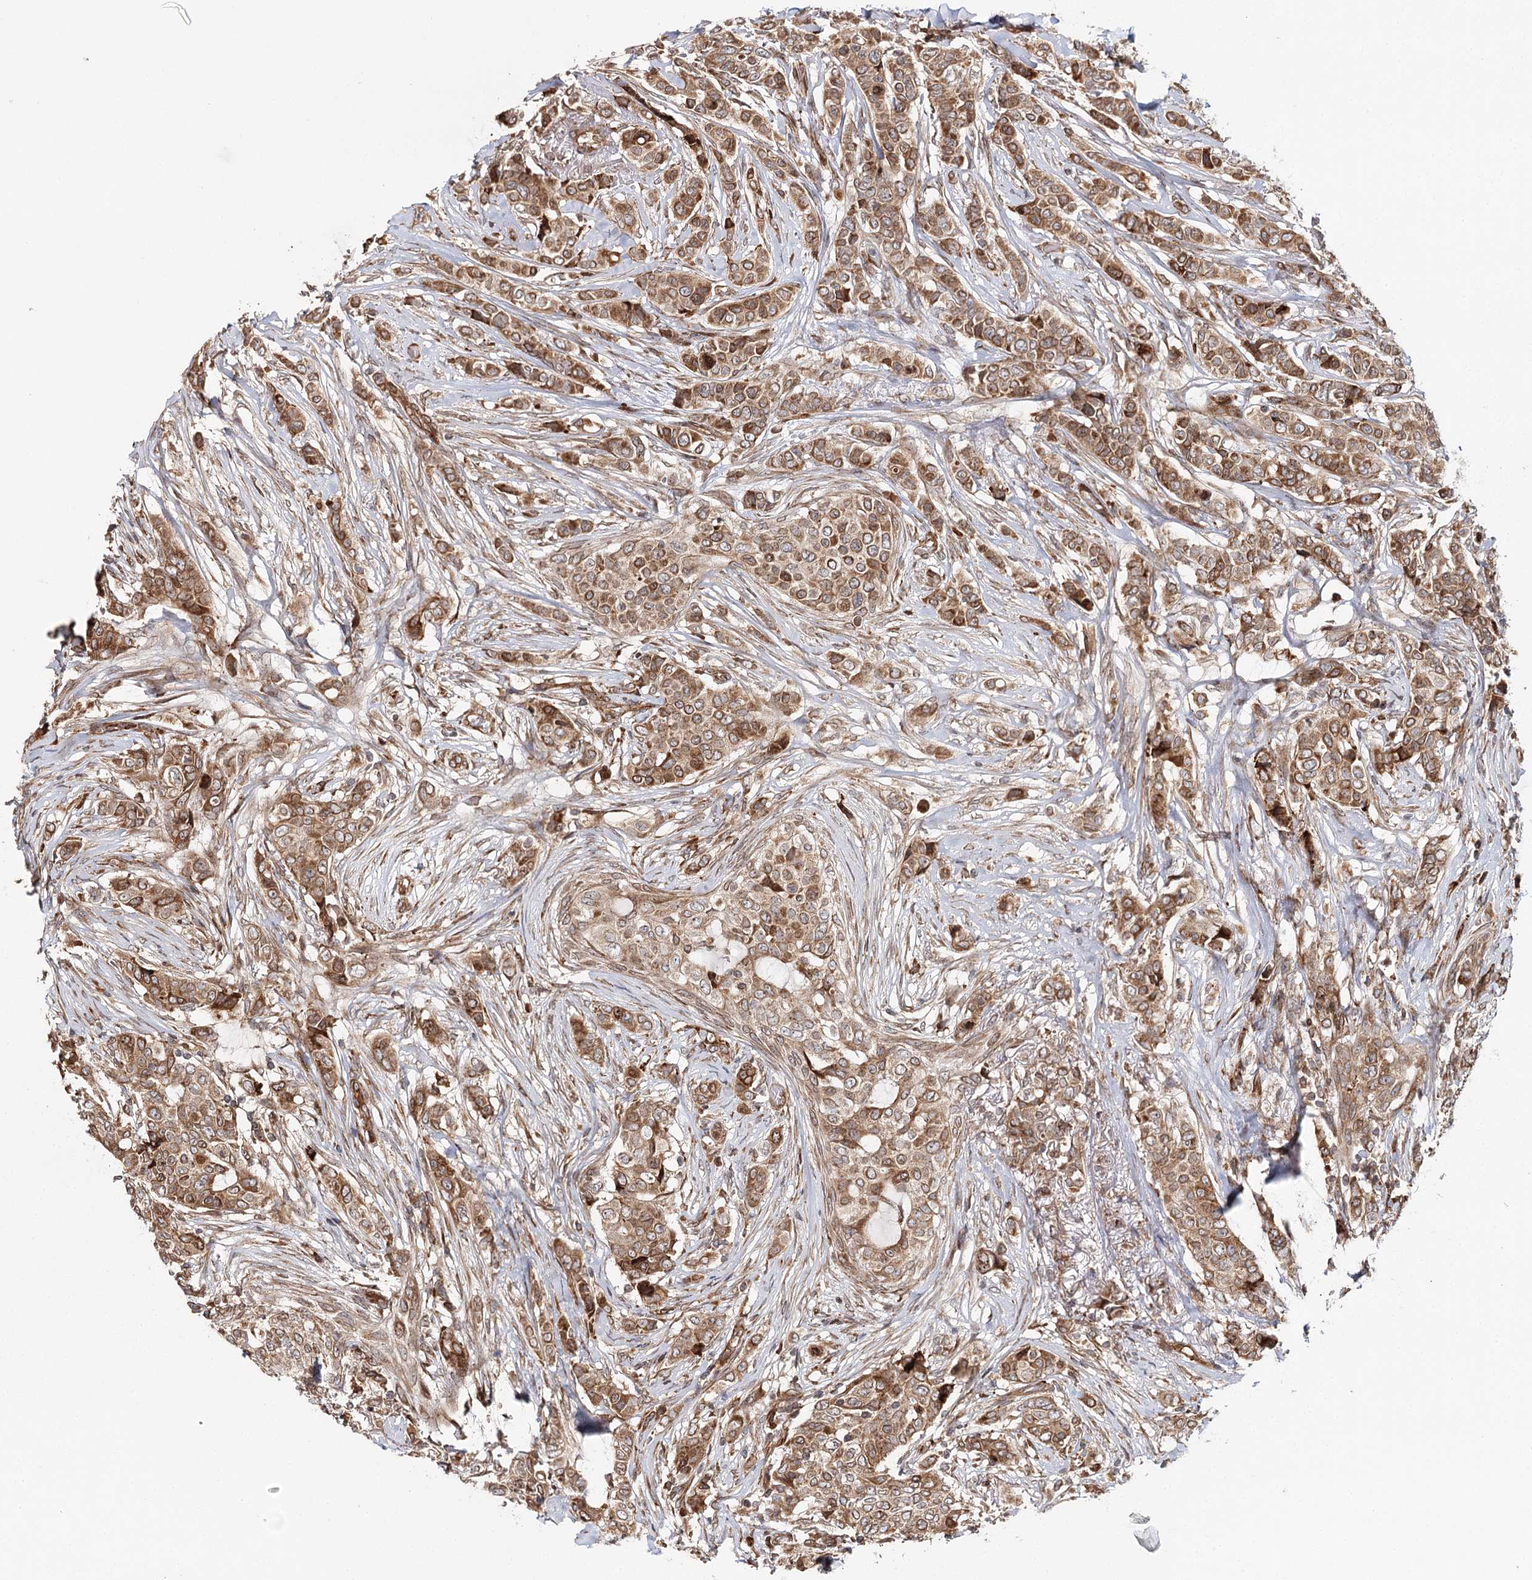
{"staining": {"intensity": "moderate", "quantity": ">75%", "location": "cytoplasmic/membranous"}, "tissue": "breast cancer", "cell_type": "Tumor cells", "image_type": "cancer", "snomed": [{"axis": "morphology", "description": "Lobular carcinoma"}, {"axis": "topography", "description": "Breast"}], "caption": "DAB (3,3'-diaminobenzidine) immunohistochemical staining of breast cancer (lobular carcinoma) exhibits moderate cytoplasmic/membranous protein positivity in about >75% of tumor cells.", "gene": "MKNK1", "patient": {"sex": "female", "age": 51}}